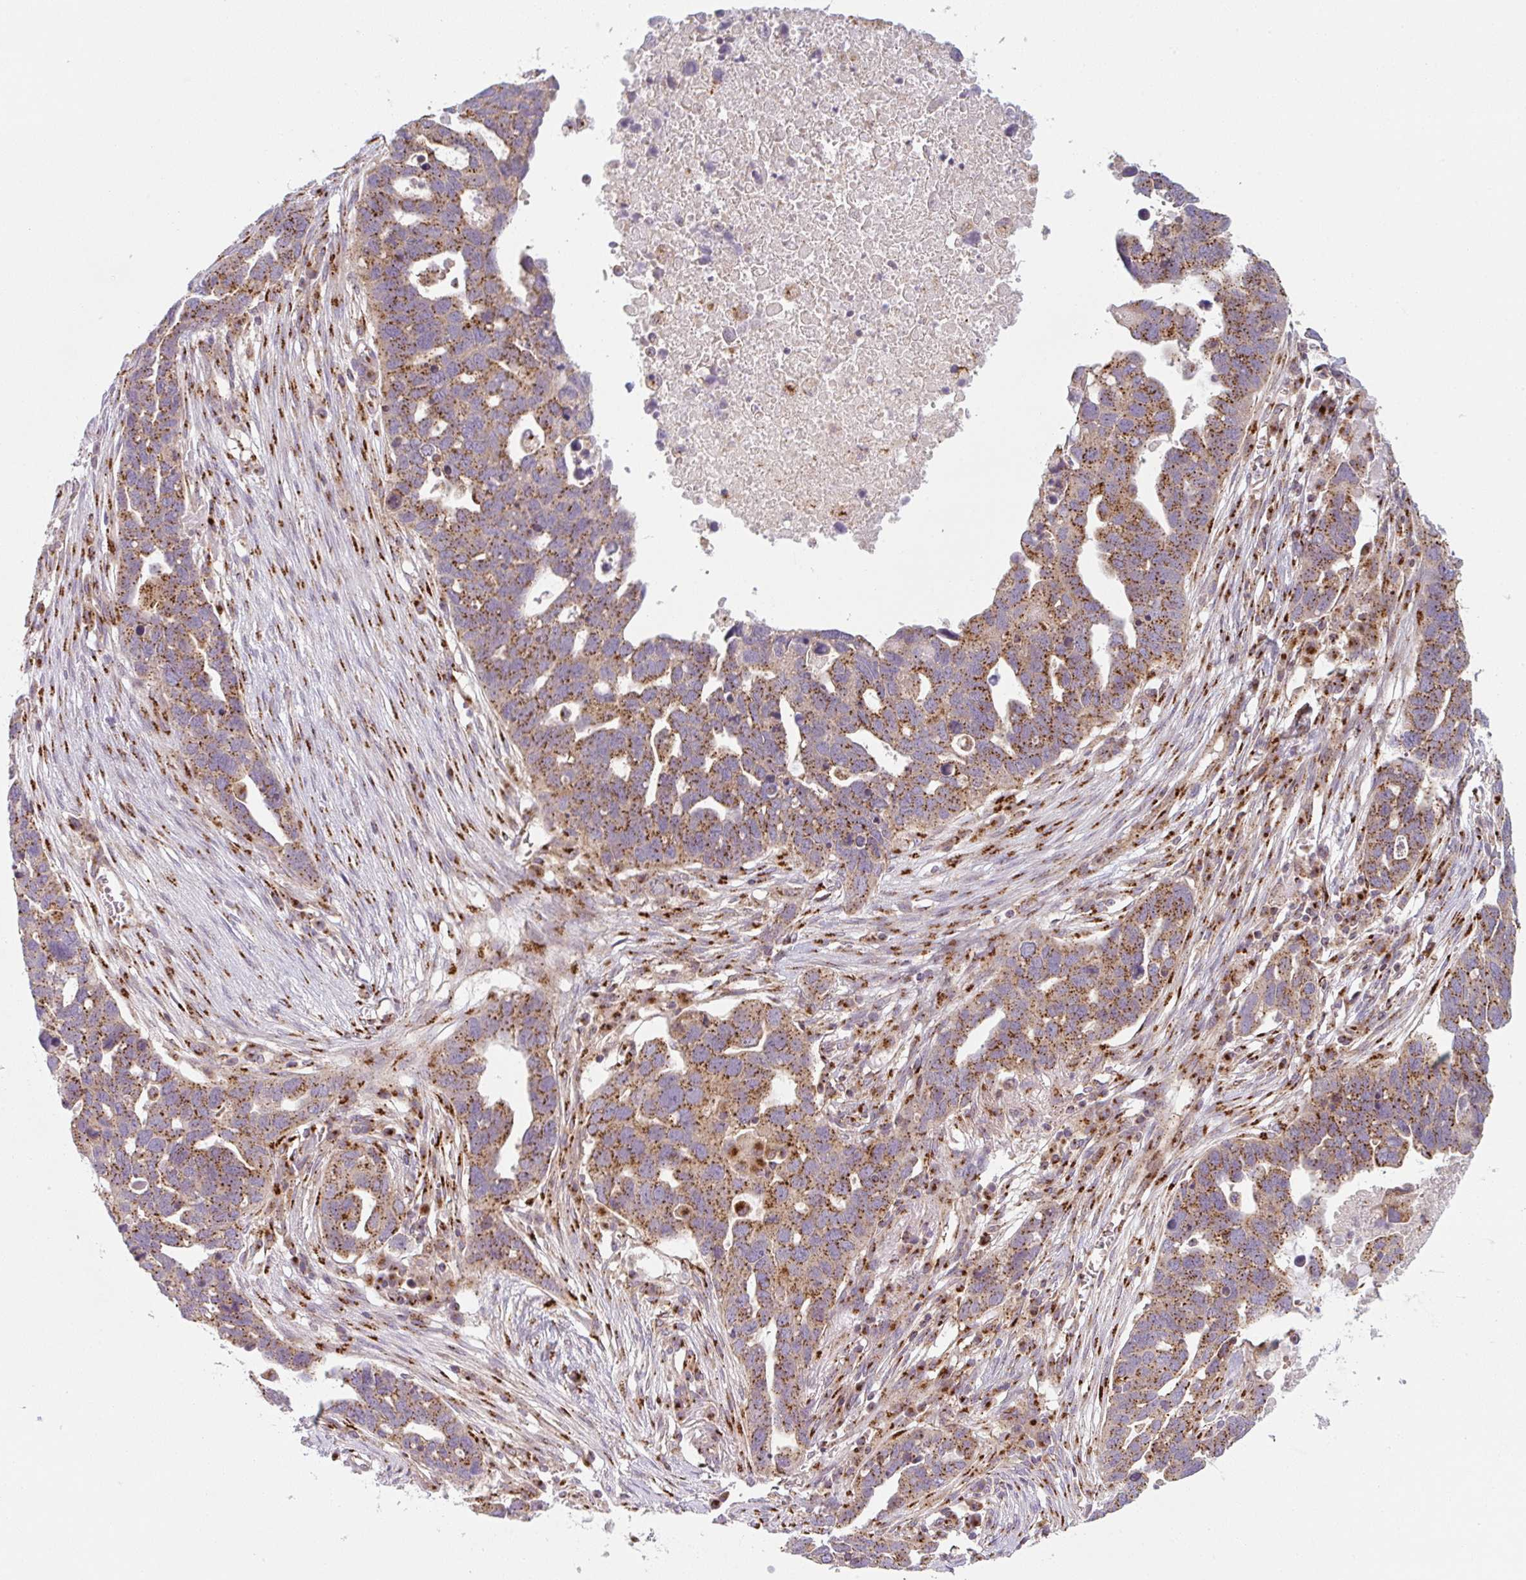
{"staining": {"intensity": "strong", "quantity": ">75%", "location": "cytoplasmic/membranous"}, "tissue": "ovarian cancer", "cell_type": "Tumor cells", "image_type": "cancer", "snomed": [{"axis": "morphology", "description": "Cystadenocarcinoma, serous, NOS"}, {"axis": "topography", "description": "Ovary"}], "caption": "A brown stain labels strong cytoplasmic/membranous staining of a protein in serous cystadenocarcinoma (ovarian) tumor cells. Nuclei are stained in blue.", "gene": "GVQW3", "patient": {"sex": "female", "age": 54}}